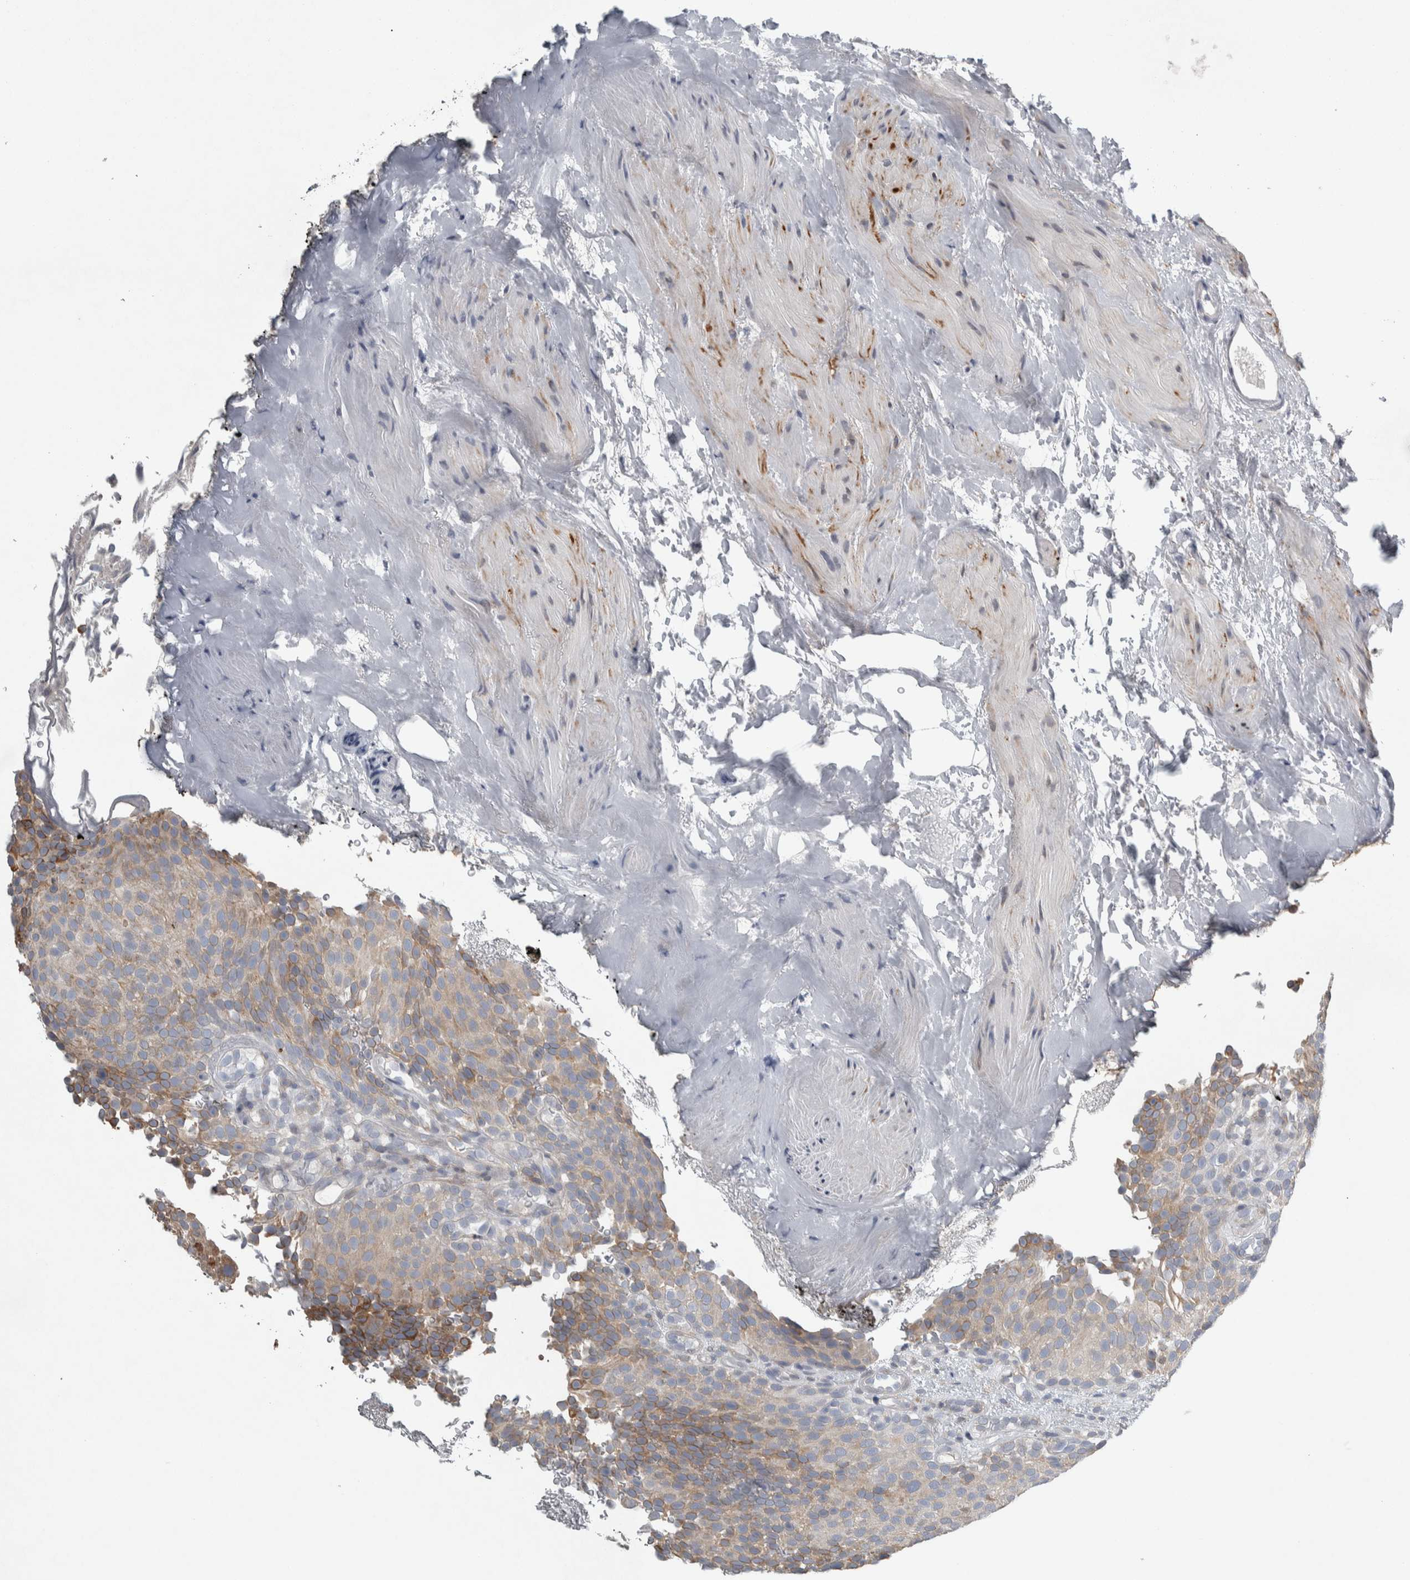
{"staining": {"intensity": "moderate", "quantity": ">75%", "location": "cytoplasmic/membranous"}, "tissue": "urothelial cancer", "cell_type": "Tumor cells", "image_type": "cancer", "snomed": [{"axis": "morphology", "description": "Urothelial carcinoma, Low grade"}, {"axis": "topography", "description": "Urinary bladder"}], "caption": "This is an image of IHC staining of low-grade urothelial carcinoma, which shows moderate positivity in the cytoplasmic/membranous of tumor cells.", "gene": "SIGMAR1", "patient": {"sex": "male", "age": 78}}